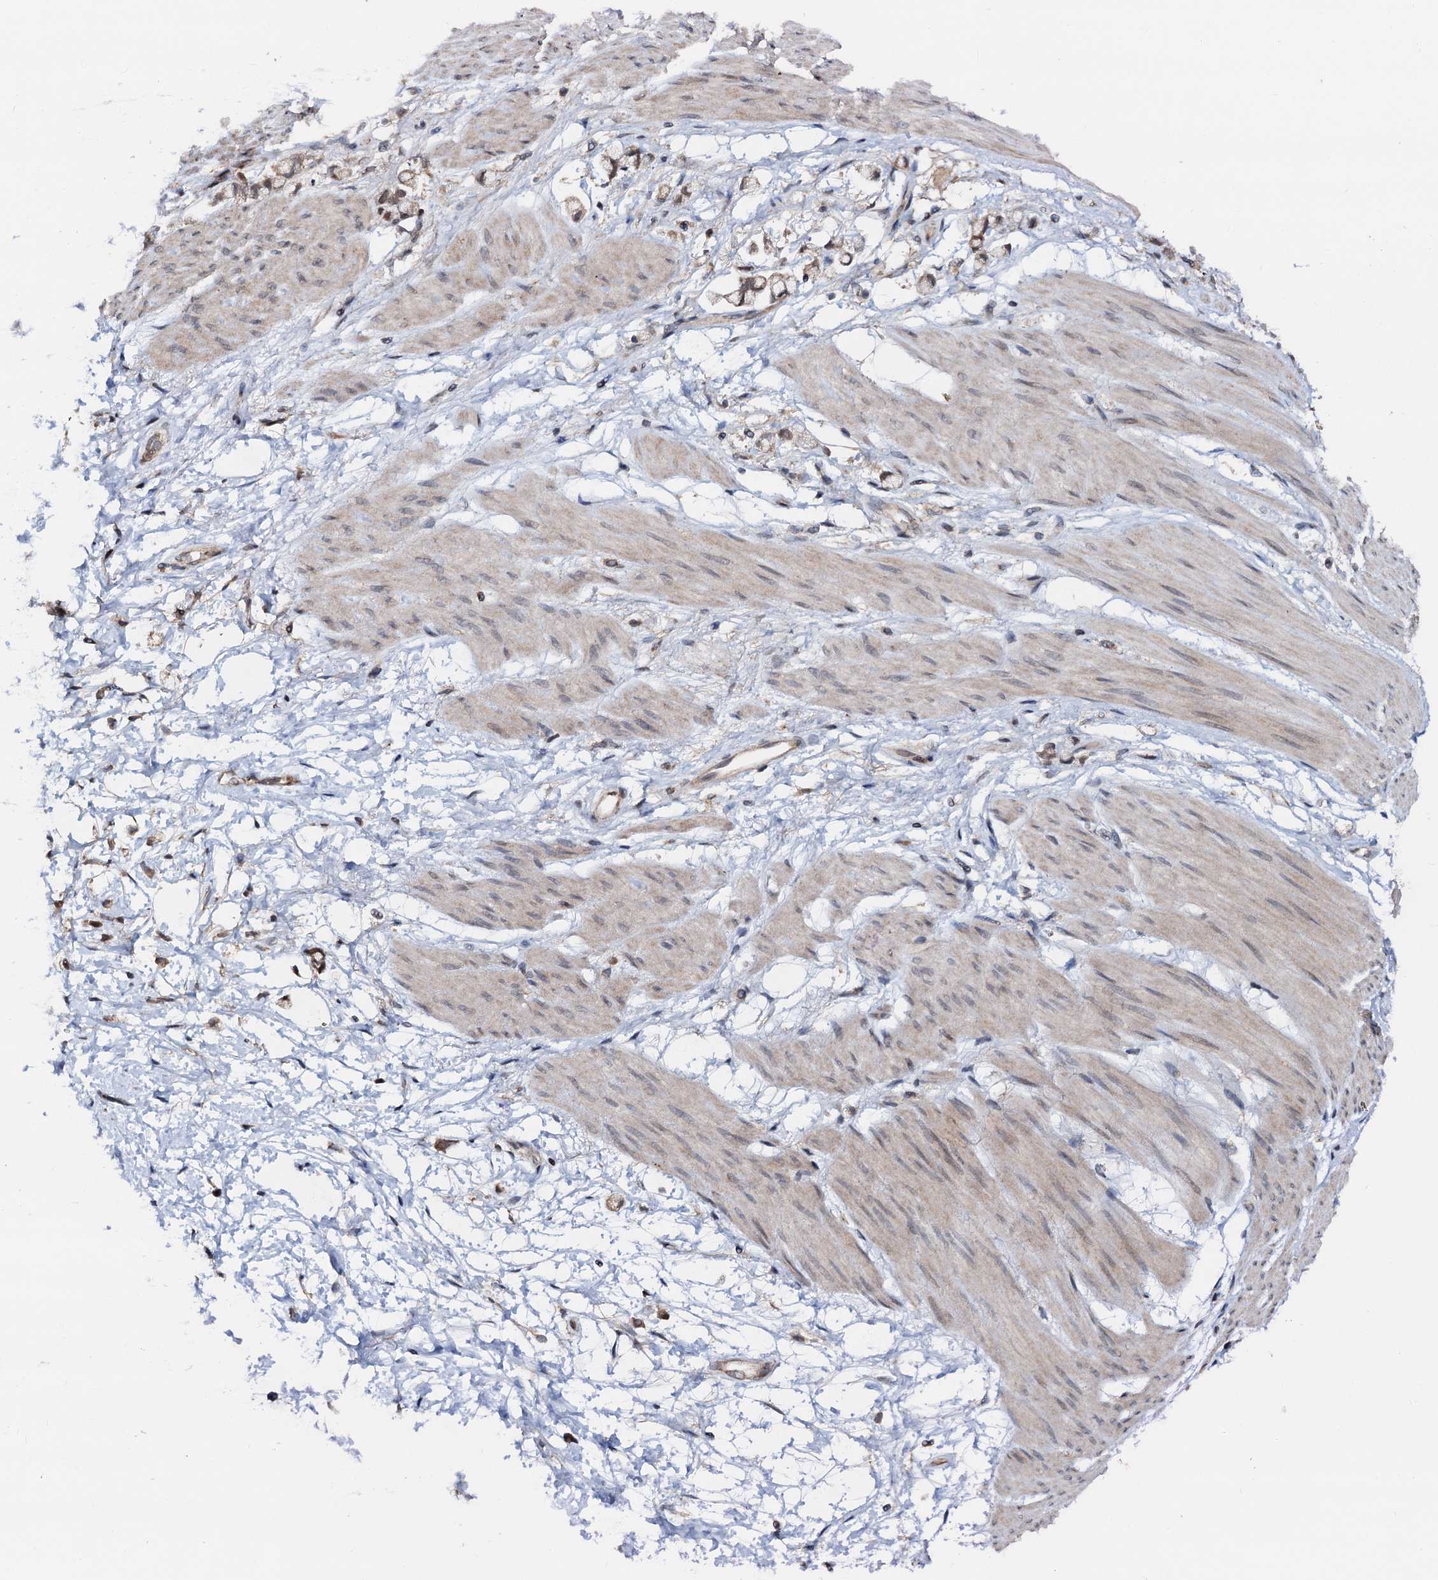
{"staining": {"intensity": "weak", "quantity": "25%-75%", "location": "cytoplasmic/membranous"}, "tissue": "stomach cancer", "cell_type": "Tumor cells", "image_type": "cancer", "snomed": [{"axis": "morphology", "description": "Adenocarcinoma, NOS"}, {"axis": "topography", "description": "Stomach"}], "caption": "This photomicrograph displays adenocarcinoma (stomach) stained with immunohistochemistry (IHC) to label a protein in brown. The cytoplasmic/membranous of tumor cells show weak positivity for the protein. Nuclei are counter-stained blue.", "gene": "MCMBP", "patient": {"sex": "female", "age": 60}}